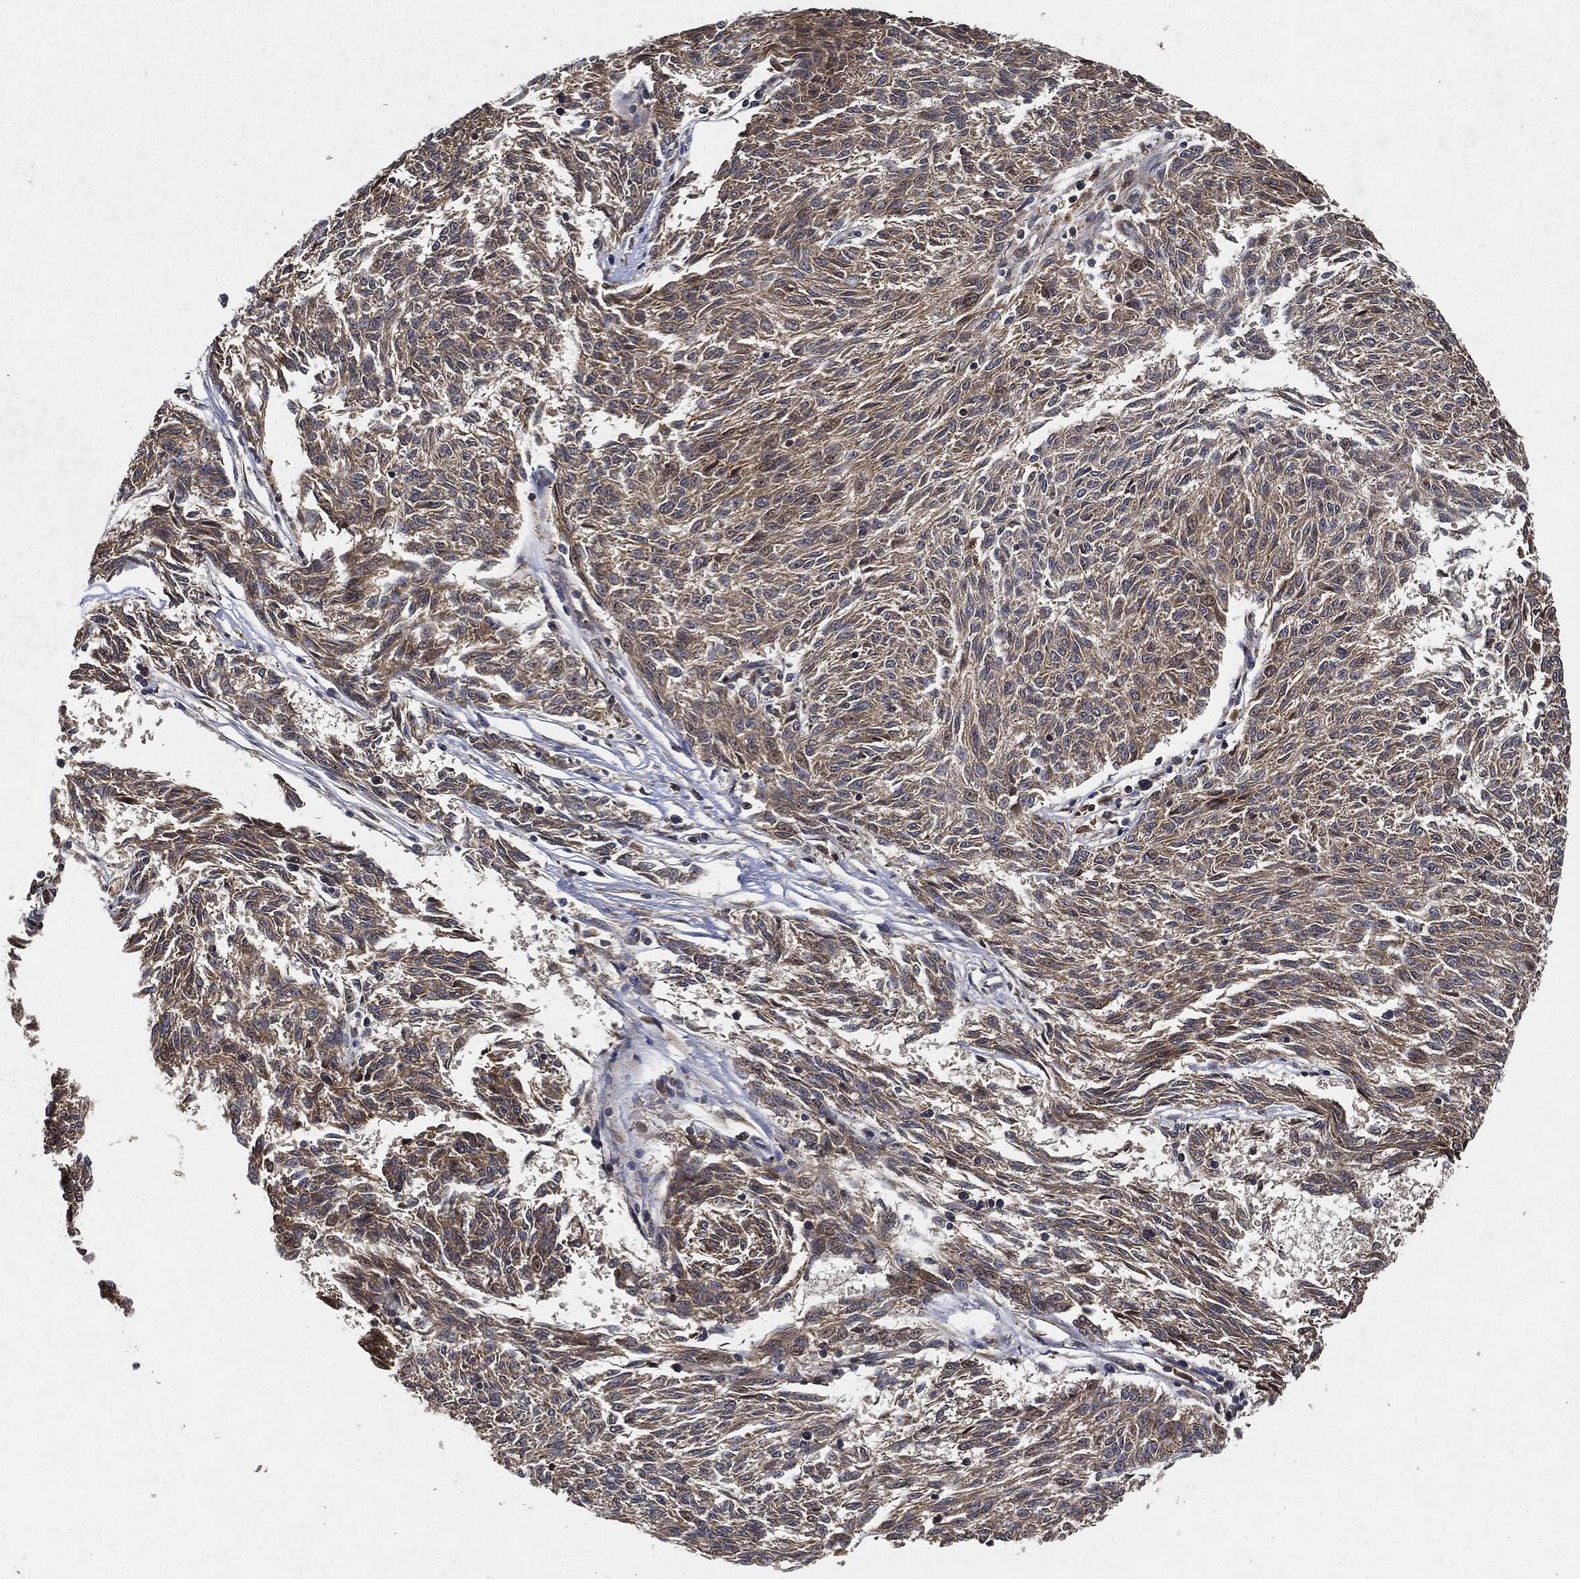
{"staining": {"intensity": "weak", "quantity": "25%-75%", "location": "cytoplasmic/membranous"}, "tissue": "melanoma", "cell_type": "Tumor cells", "image_type": "cancer", "snomed": [{"axis": "morphology", "description": "Malignant melanoma, NOS"}, {"axis": "topography", "description": "Skin"}], "caption": "Protein staining of melanoma tissue reveals weak cytoplasmic/membranous staining in approximately 25%-75% of tumor cells.", "gene": "MLST8", "patient": {"sex": "female", "age": 72}}